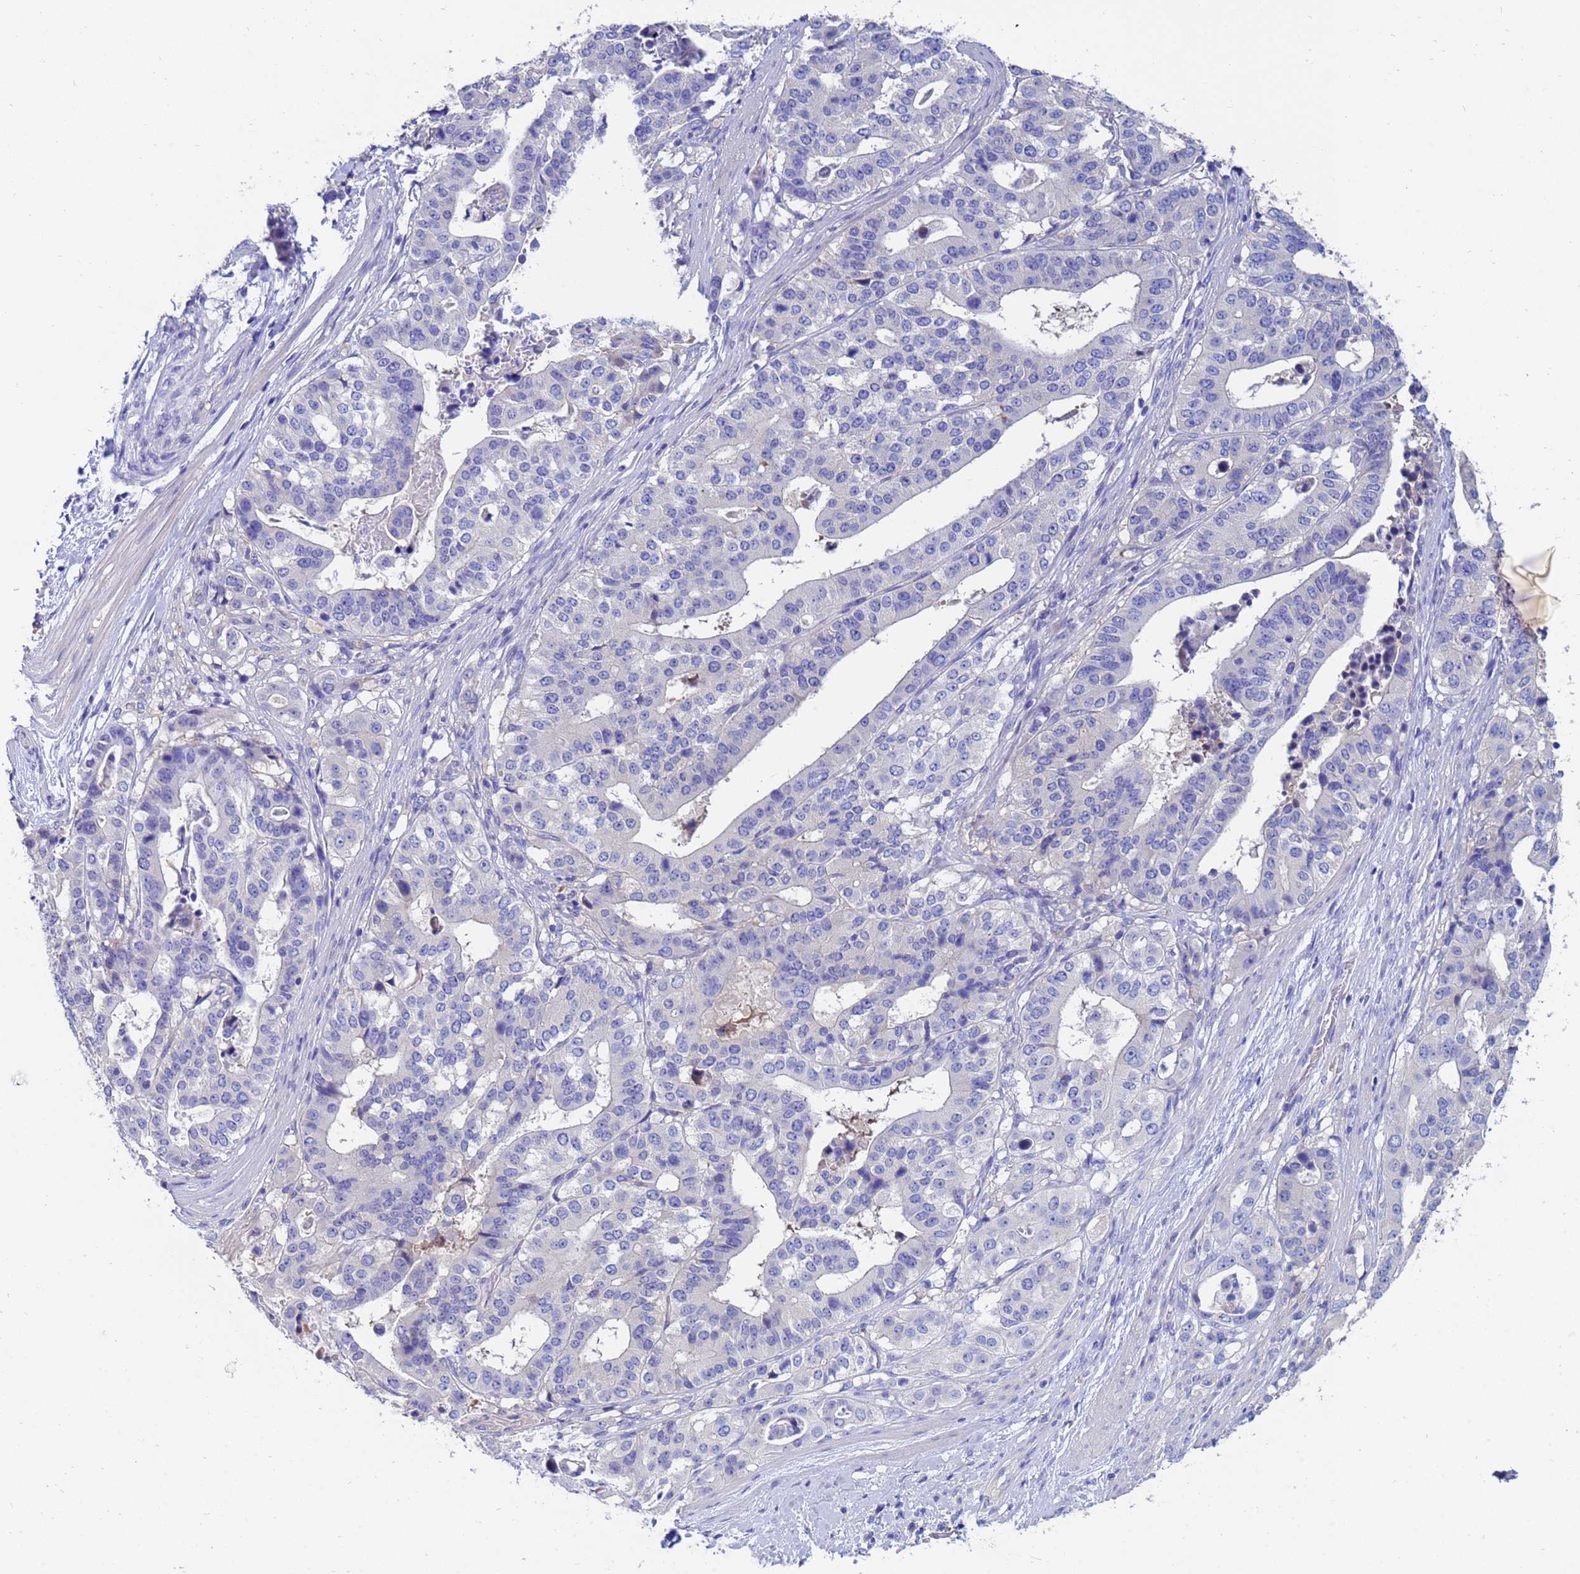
{"staining": {"intensity": "negative", "quantity": "none", "location": "none"}, "tissue": "stomach cancer", "cell_type": "Tumor cells", "image_type": "cancer", "snomed": [{"axis": "morphology", "description": "Adenocarcinoma, NOS"}, {"axis": "topography", "description": "Stomach"}], "caption": "Immunohistochemistry (IHC) of human stomach adenocarcinoma shows no expression in tumor cells.", "gene": "UBE2O", "patient": {"sex": "male", "age": 48}}